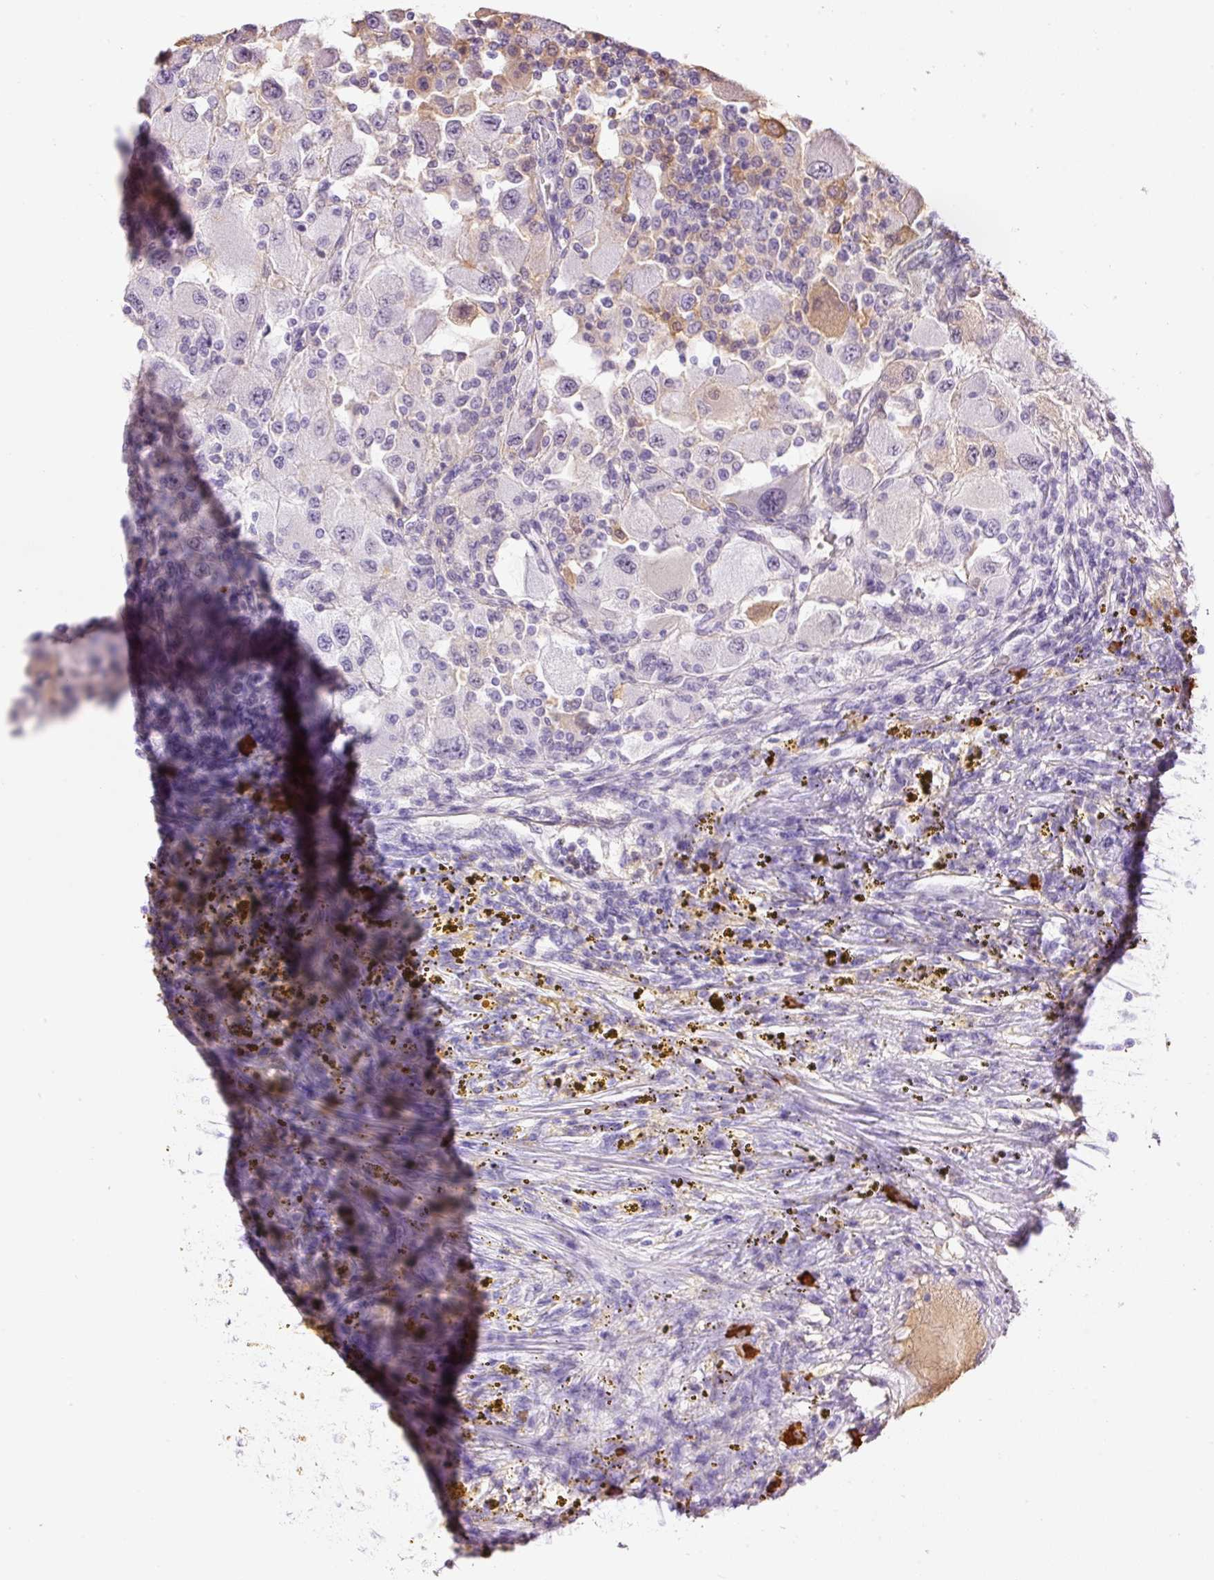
{"staining": {"intensity": "negative", "quantity": "none", "location": "none"}, "tissue": "renal cancer", "cell_type": "Tumor cells", "image_type": "cancer", "snomed": [{"axis": "morphology", "description": "Adenocarcinoma, NOS"}, {"axis": "topography", "description": "Kidney"}], "caption": "Immunohistochemistry (IHC) image of neoplastic tissue: human renal cancer (adenocarcinoma) stained with DAB (3,3'-diaminobenzidine) exhibits no significant protein staining in tumor cells. (DAB (3,3'-diaminobenzidine) IHC, high magnification).", "gene": "PRPF38B", "patient": {"sex": "female", "age": 67}}